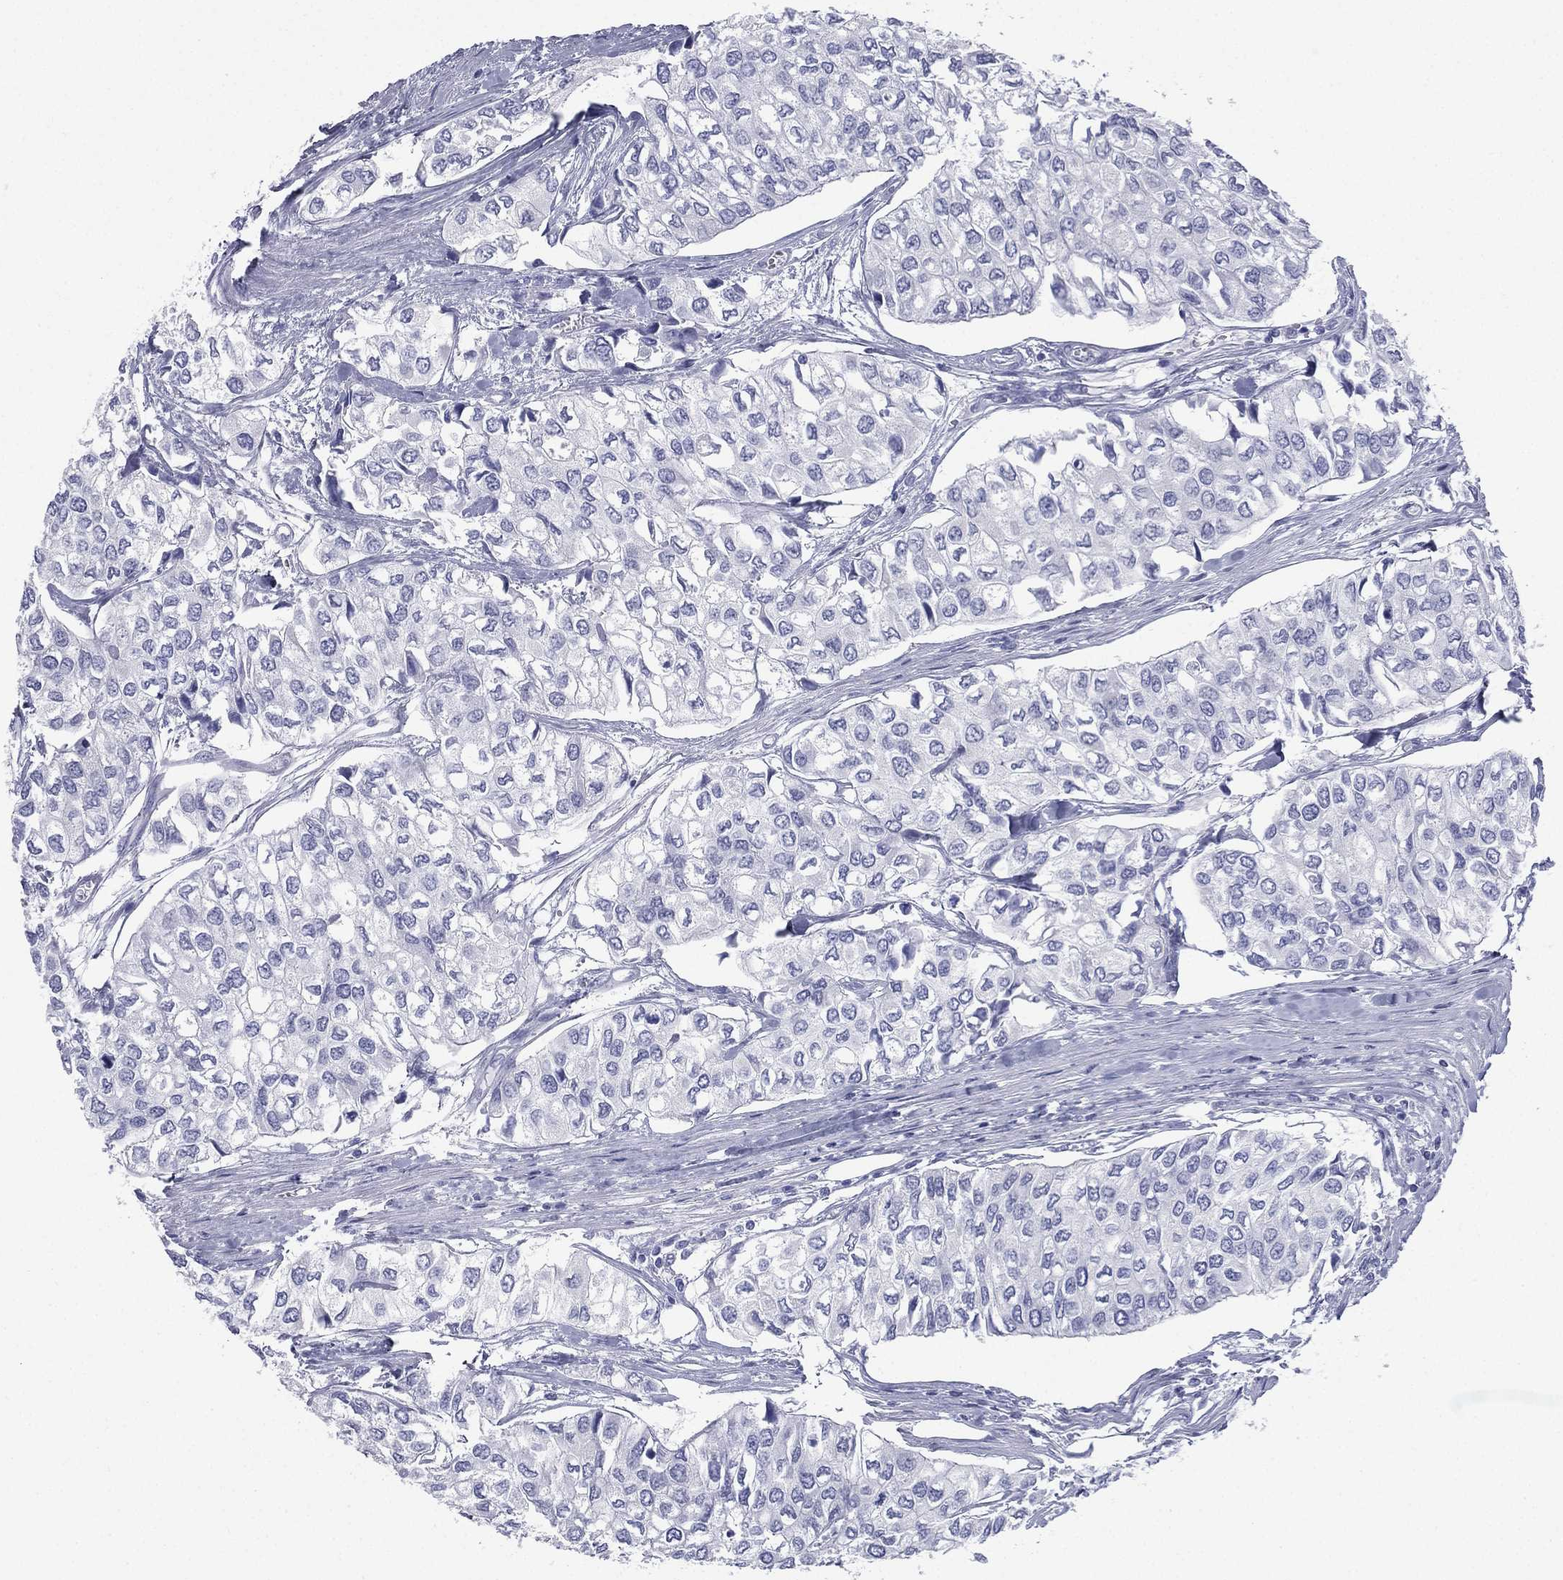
{"staining": {"intensity": "negative", "quantity": "none", "location": "none"}, "tissue": "urothelial cancer", "cell_type": "Tumor cells", "image_type": "cancer", "snomed": [{"axis": "morphology", "description": "Urothelial carcinoma, High grade"}, {"axis": "topography", "description": "Urinary bladder"}], "caption": "Histopathology image shows no significant protein expression in tumor cells of urothelial cancer.", "gene": "FCER2", "patient": {"sex": "male", "age": 73}}